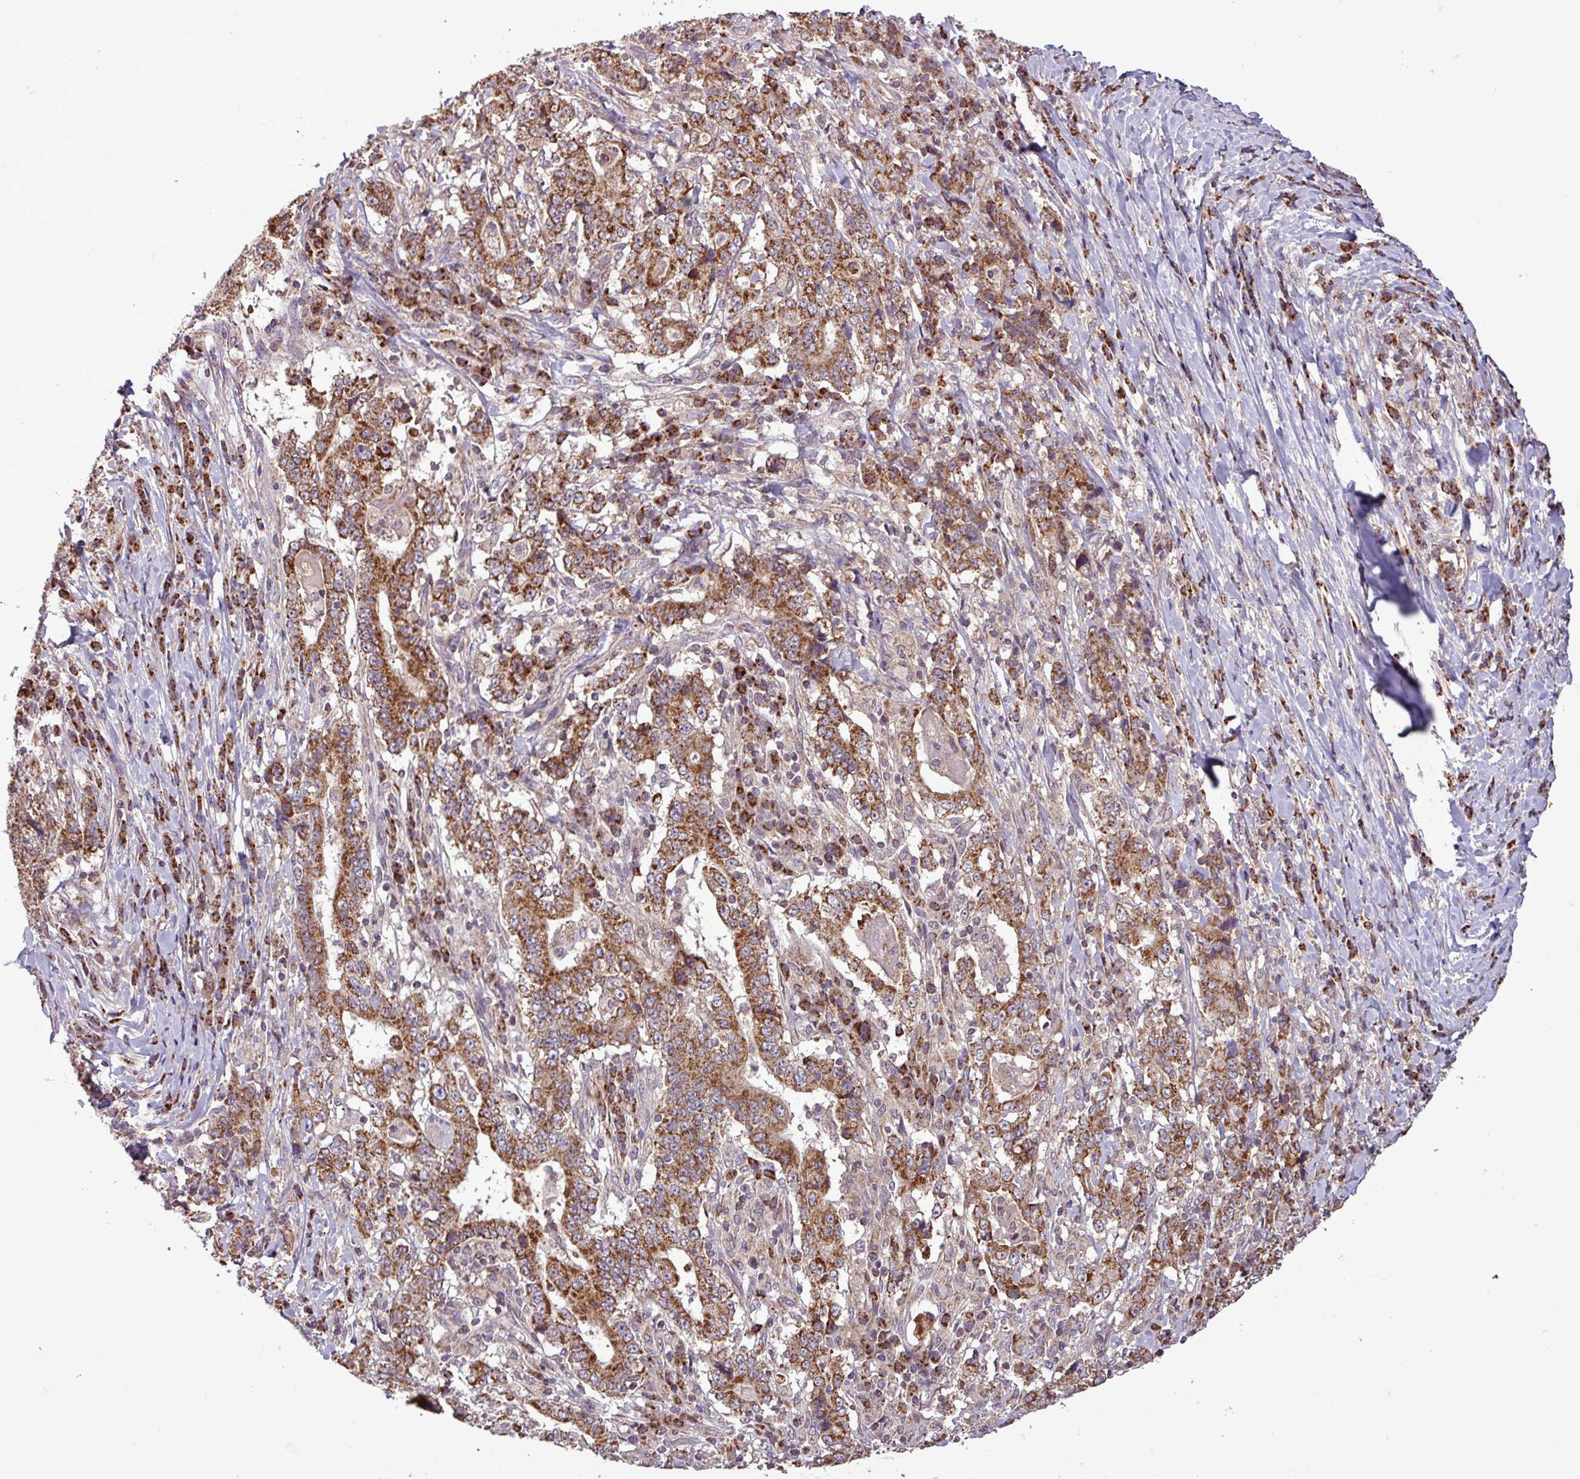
{"staining": {"intensity": "strong", "quantity": ">75%", "location": "cytoplasmic/membranous"}, "tissue": "stomach cancer", "cell_type": "Tumor cells", "image_type": "cancer", "snomed": [{"axis": "morphology", "description": "Normal tissue, NOS"}, {"axis": "morphology", "description": "Adenocarcinoma, NOS"}, {"axis": "topography", "description": "Stomach, upper"}, {"axis": "topography", "description": "Stomach"}], "caption": "Approximately >75% of tumor cells in stomach cancer demonstrate strong cytoplasmic/membranous protein staining as visualized by brown immunohistochemical staining.", "gene": "MCTP2", "patient": {"sex": "male", "age": 59}}